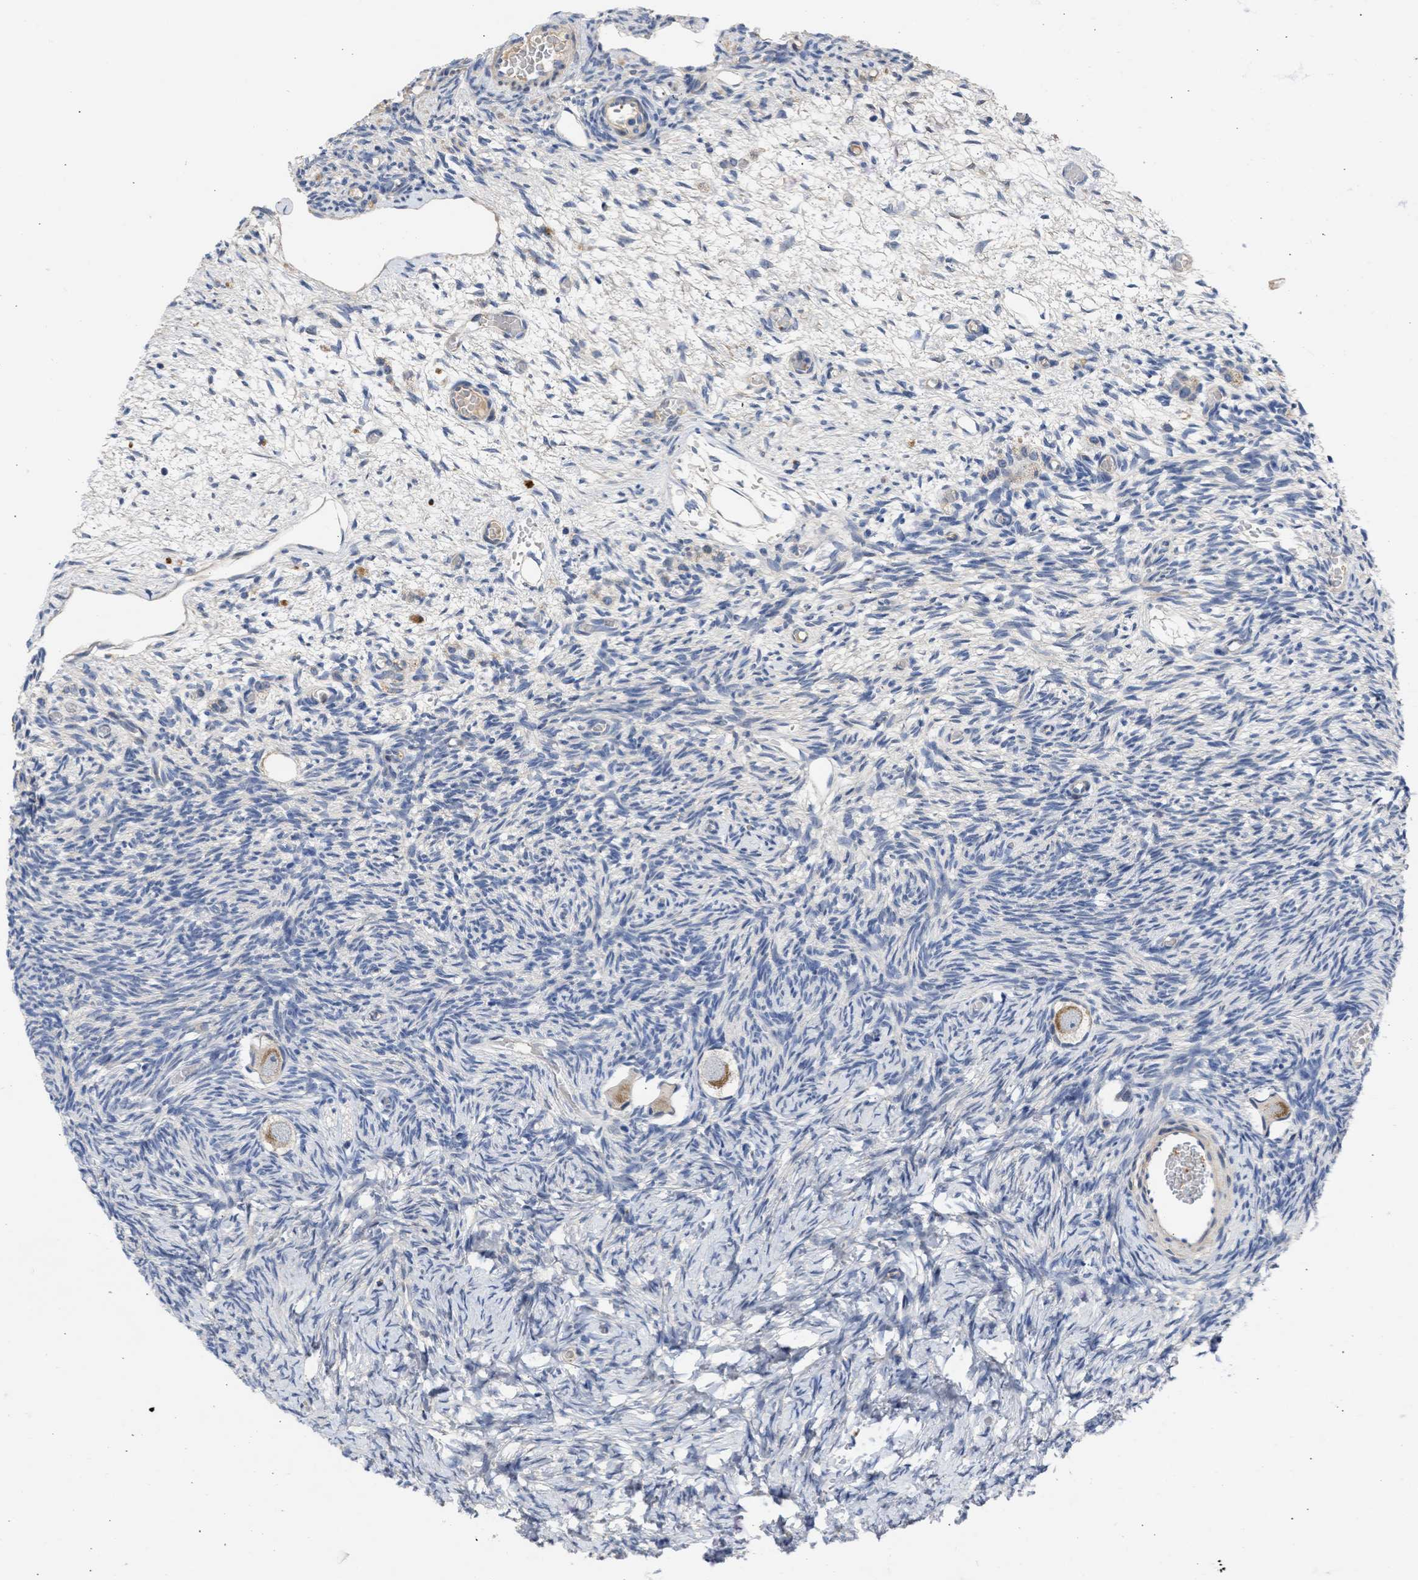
{"staining": {"intensity": "moderate", "quantity": ">75%", "location": "cytoplasmic/membranous"}, "tissue": "ovary", "cell_type": "Follicle cells", "image_type": "normal", "snomed": [{"axis": "morphology", "description": "Normal tissue, NOS"}, {"axis": "topography", "description": "Ovary"}], "caption": "IHC photomicrograph of normal ovary stained for a protein (brown), which exhibits medium levels of moderate cytoplasmic/membranous positivity in approximately >75% of follicle cells.", "gene": "ARHGEF4", "patient": {"sex": "female", "age": 27}}